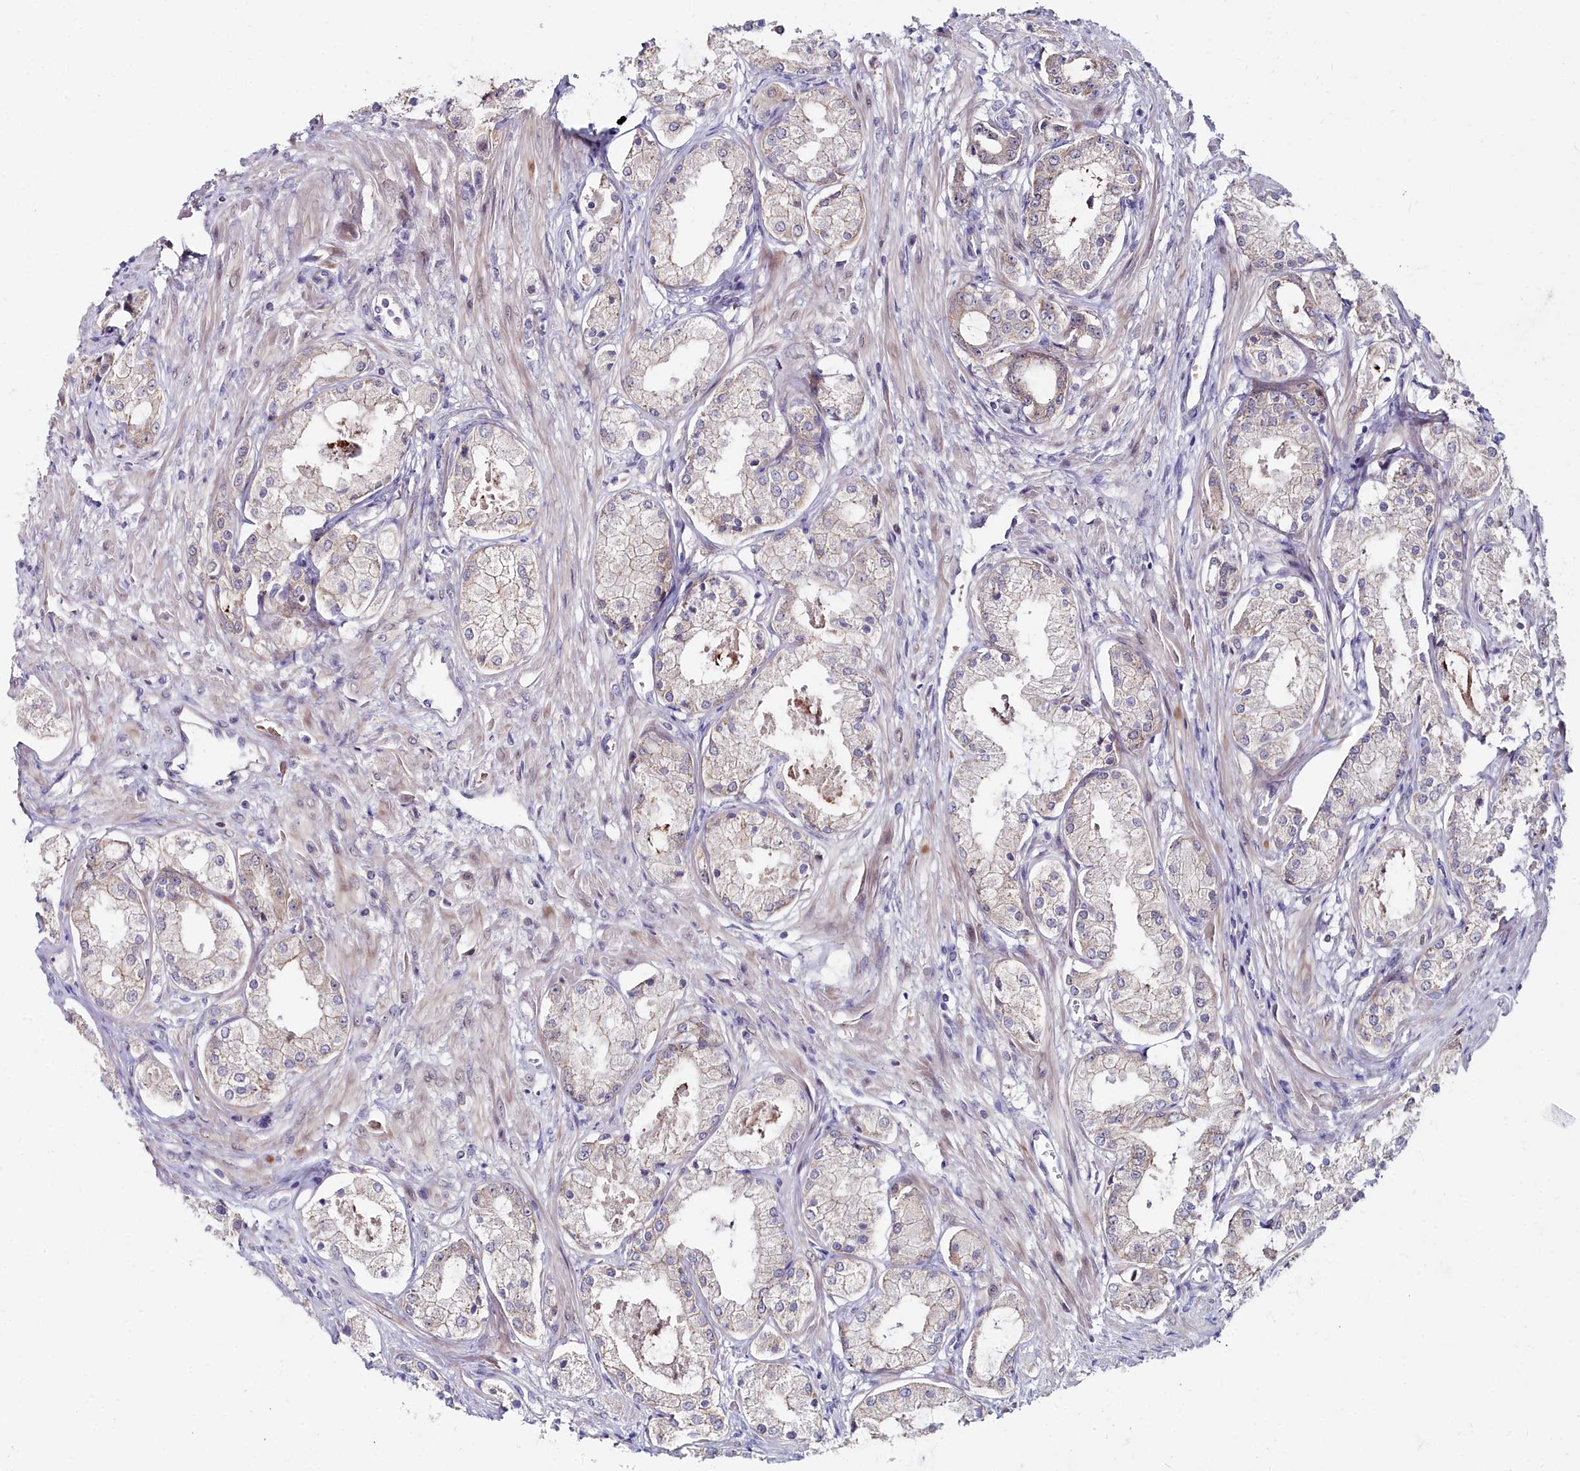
{"staining": {"intensity": "negative", "quantity": "none", "location": "none"}, "tissue": "prostate cancer", "cell_type": "Tumor cells", "image_type": "cancer", "snomed": [{"axis": "morphology", "description": "Adenocarcinoma, Low grade"}, {"axis": "topography", "description": "Prostate"}], "caption": "High power microscopy micrograph of an IHC image of prostate adenocarcinoma (low-grade), revealing no significant expression in tumor cells.", "gene": "KCTD18", "patient": {"sex": "male", "age": 68}}